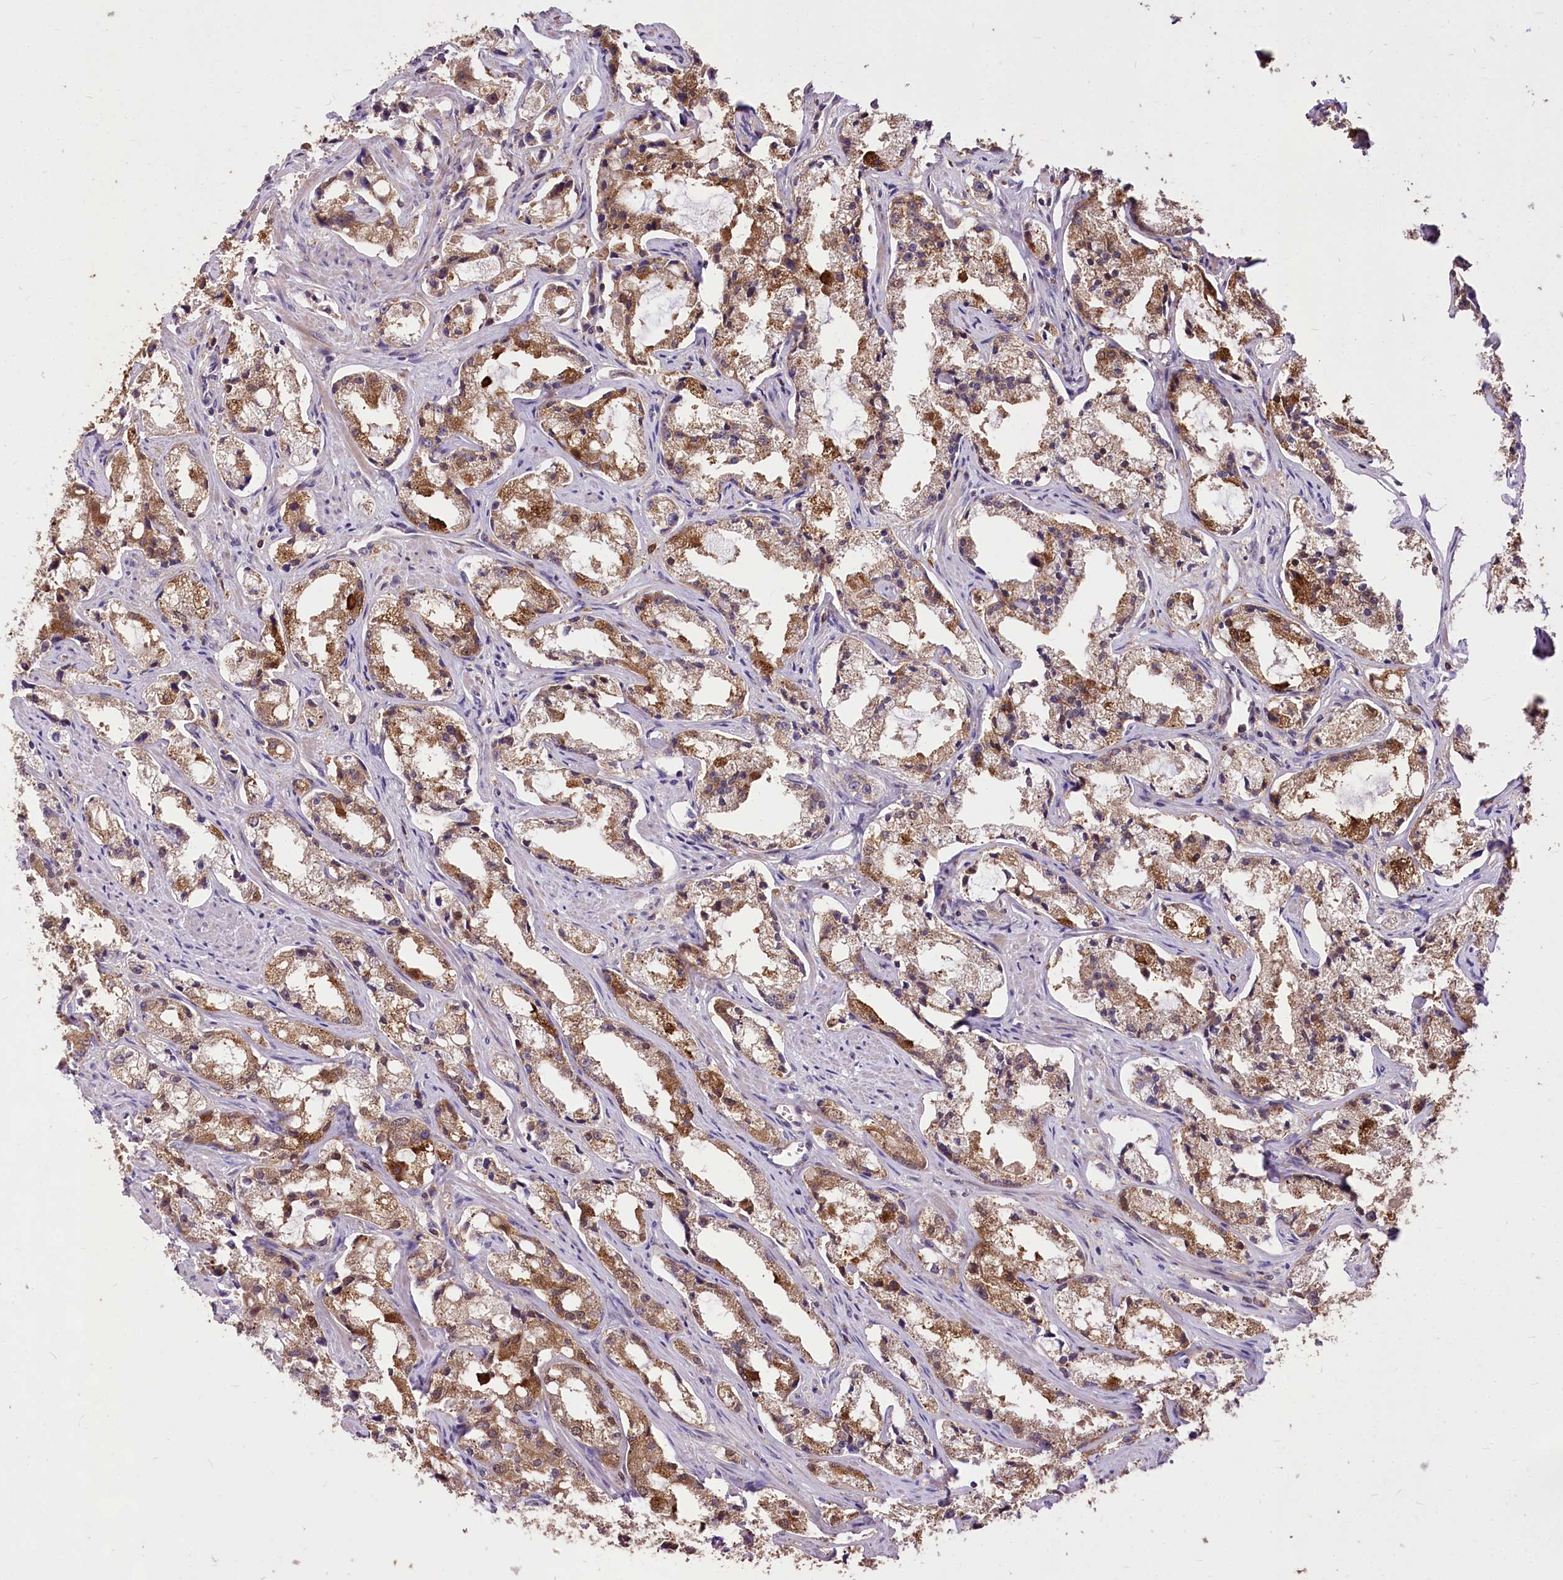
{"staining": {"intensity": "moderate", "quantity": ">75%", "location": "cytoplasmic/membranous,nuclear"}, "tissue": "prostate cancer", "cell_type": "Tumor cells", "image_type": "cancer", "snomed": [{"axis": "morphology", "description": "Adenocarcinoma, High grade"}, {"axis": "topography", "description": "Prostate"}], "caption": "A medium amount of moderate cytoplasmic/membranous and nuclear staining is seen in about >75% of tumor cells in prostate cancer (high-grade adenocarcinoma) tissue. Using DAB (3,3'-diaminobenzidine) (brown) and hematoxylin (blue) stains, captured at high magnification using brightfield microscopy.", "gene": "SERGEF", "patient": {"sex": "male", "age": 66}}